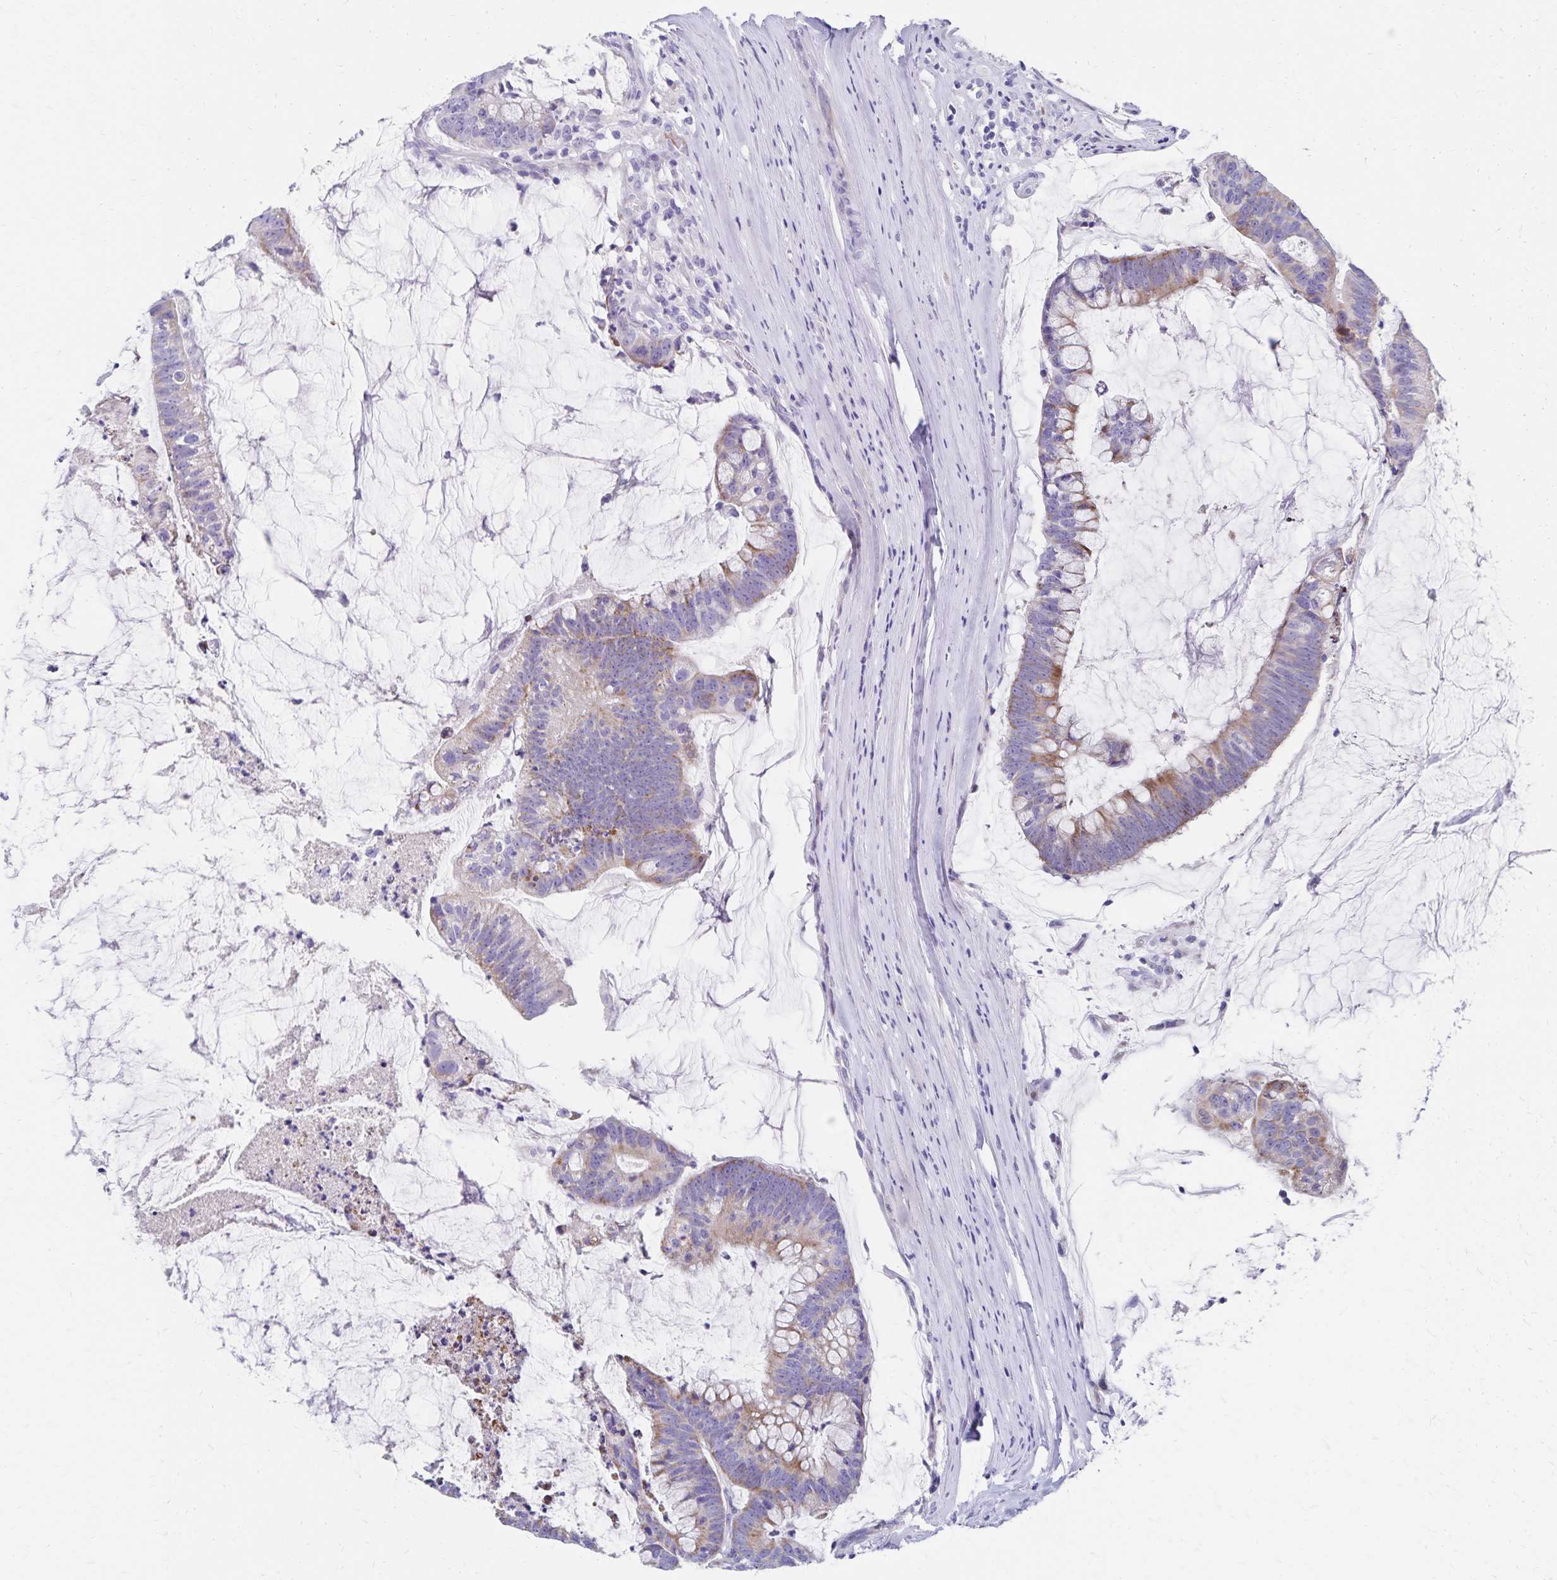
{"staining": {"intensity": "moderate", "quantity": "<25%", "location": "cytoplasmic/membranous"}, "tissue": "colorectal cancer", "cell_type": "Tumor cells", "image_type": "cancer", "snomed": [{"axis": "morphology", "description": "Adenocarcinoma, NOS"}, {"axis": "topography", "description": "Colon"}], "caption": "Tumor cells reveal moderate cytoplasmic/membranous staining in about <25% of cells in colorectal cancer (adenocarcinoma).", "gene": "NECAP1", "patient": {"sex": "male", "age": 62}}